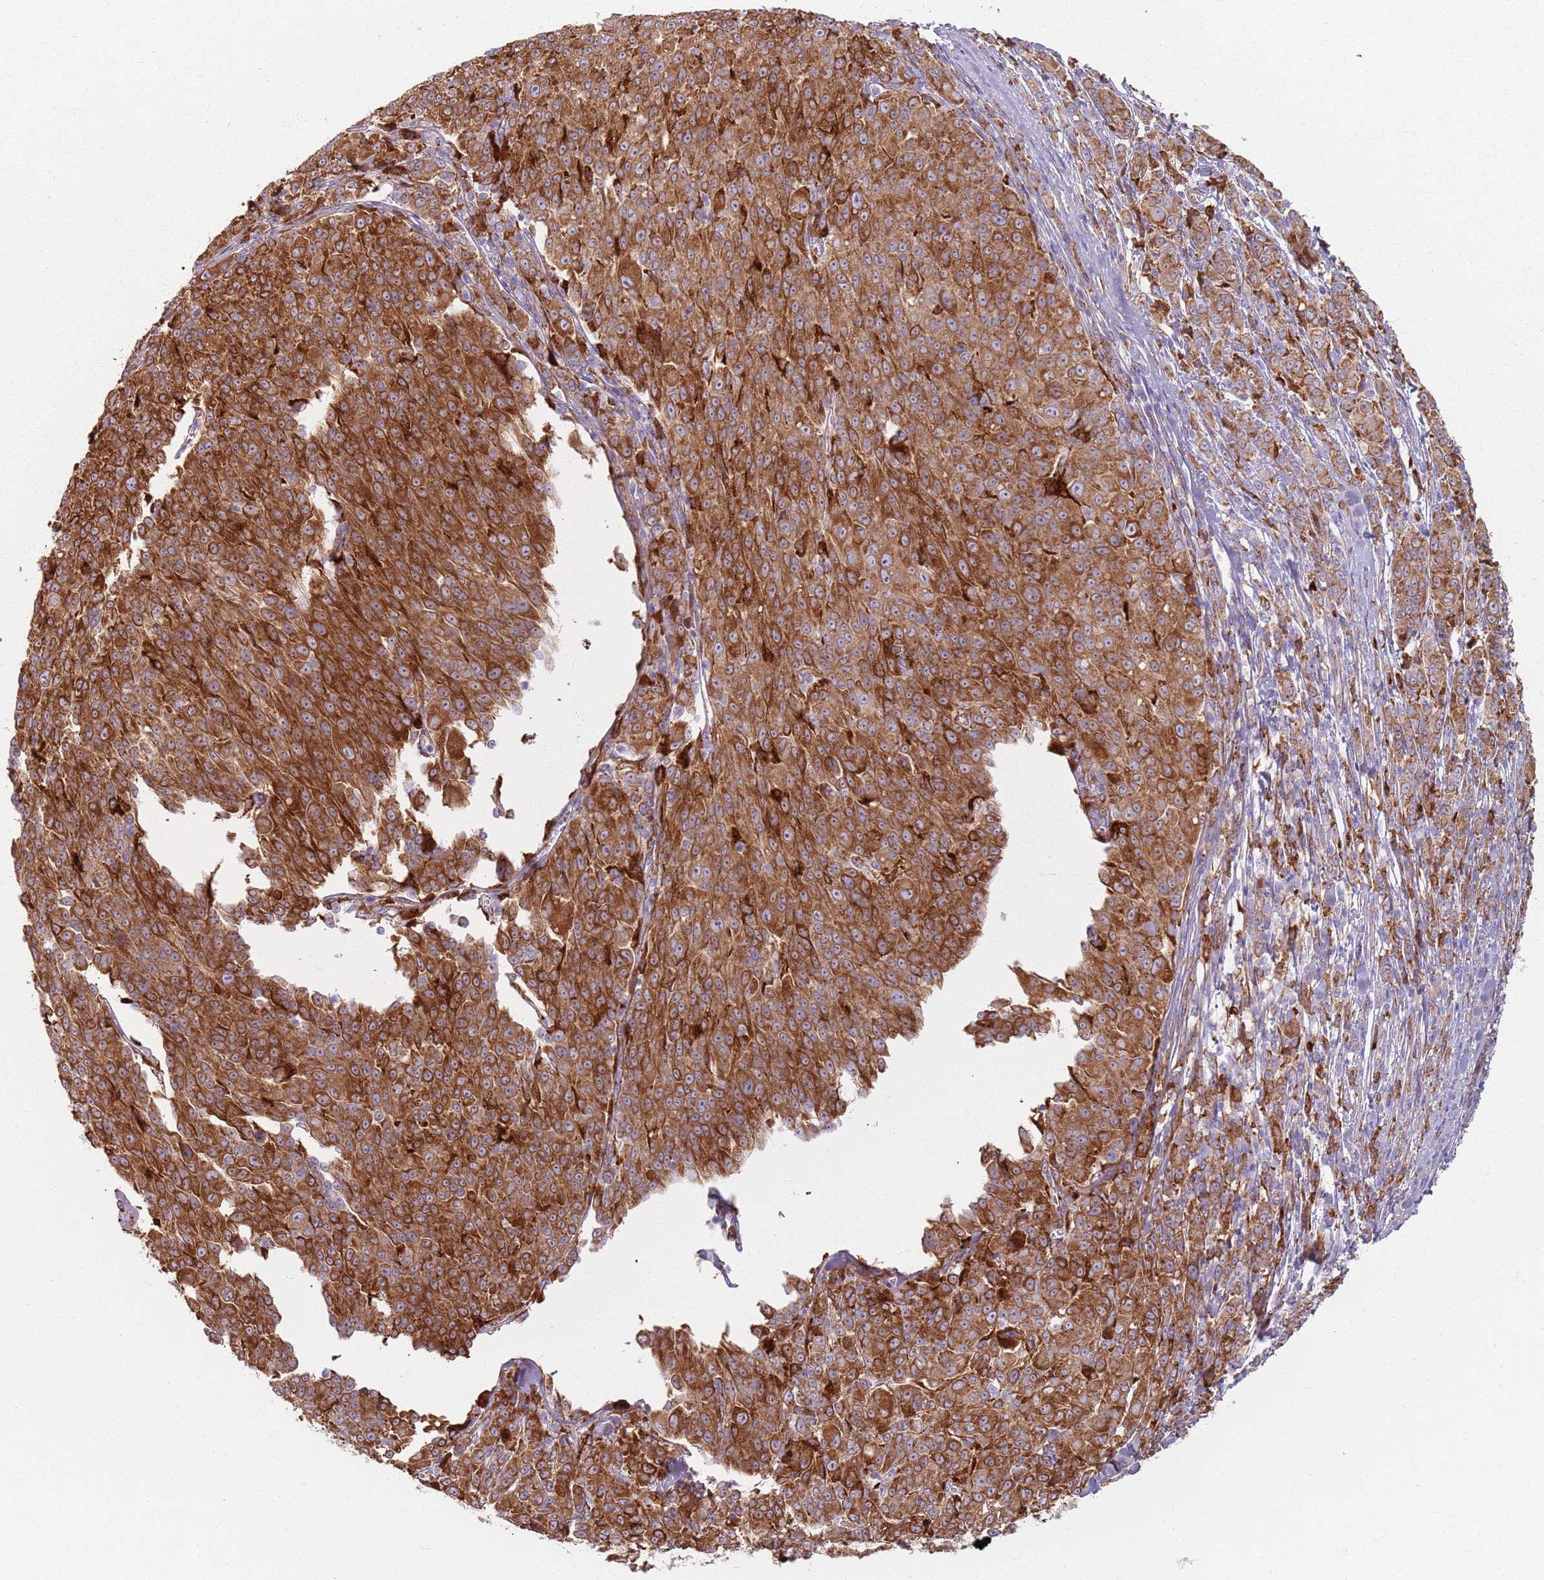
{"staining": {"intensity": "strong", "quantity": ">75%", "location": "cytoplasmic/membranous"}, "tissue": "melanoma", "cell_type": "Tumor cells", "image_type": "cancer", "snomed": [{"axis": "morphology", "description": "Malignant melanoma, NOS"}, {"axis": "topography", "description": "Skin"}], "caption": "Malignant melanoma stained with a brown dye displays strong cytoplasmic/membranous positive positivity in about >75% of tumor cells.", "gene": "COLGALT1", "patient": {"sex": "female", "age": 52}}